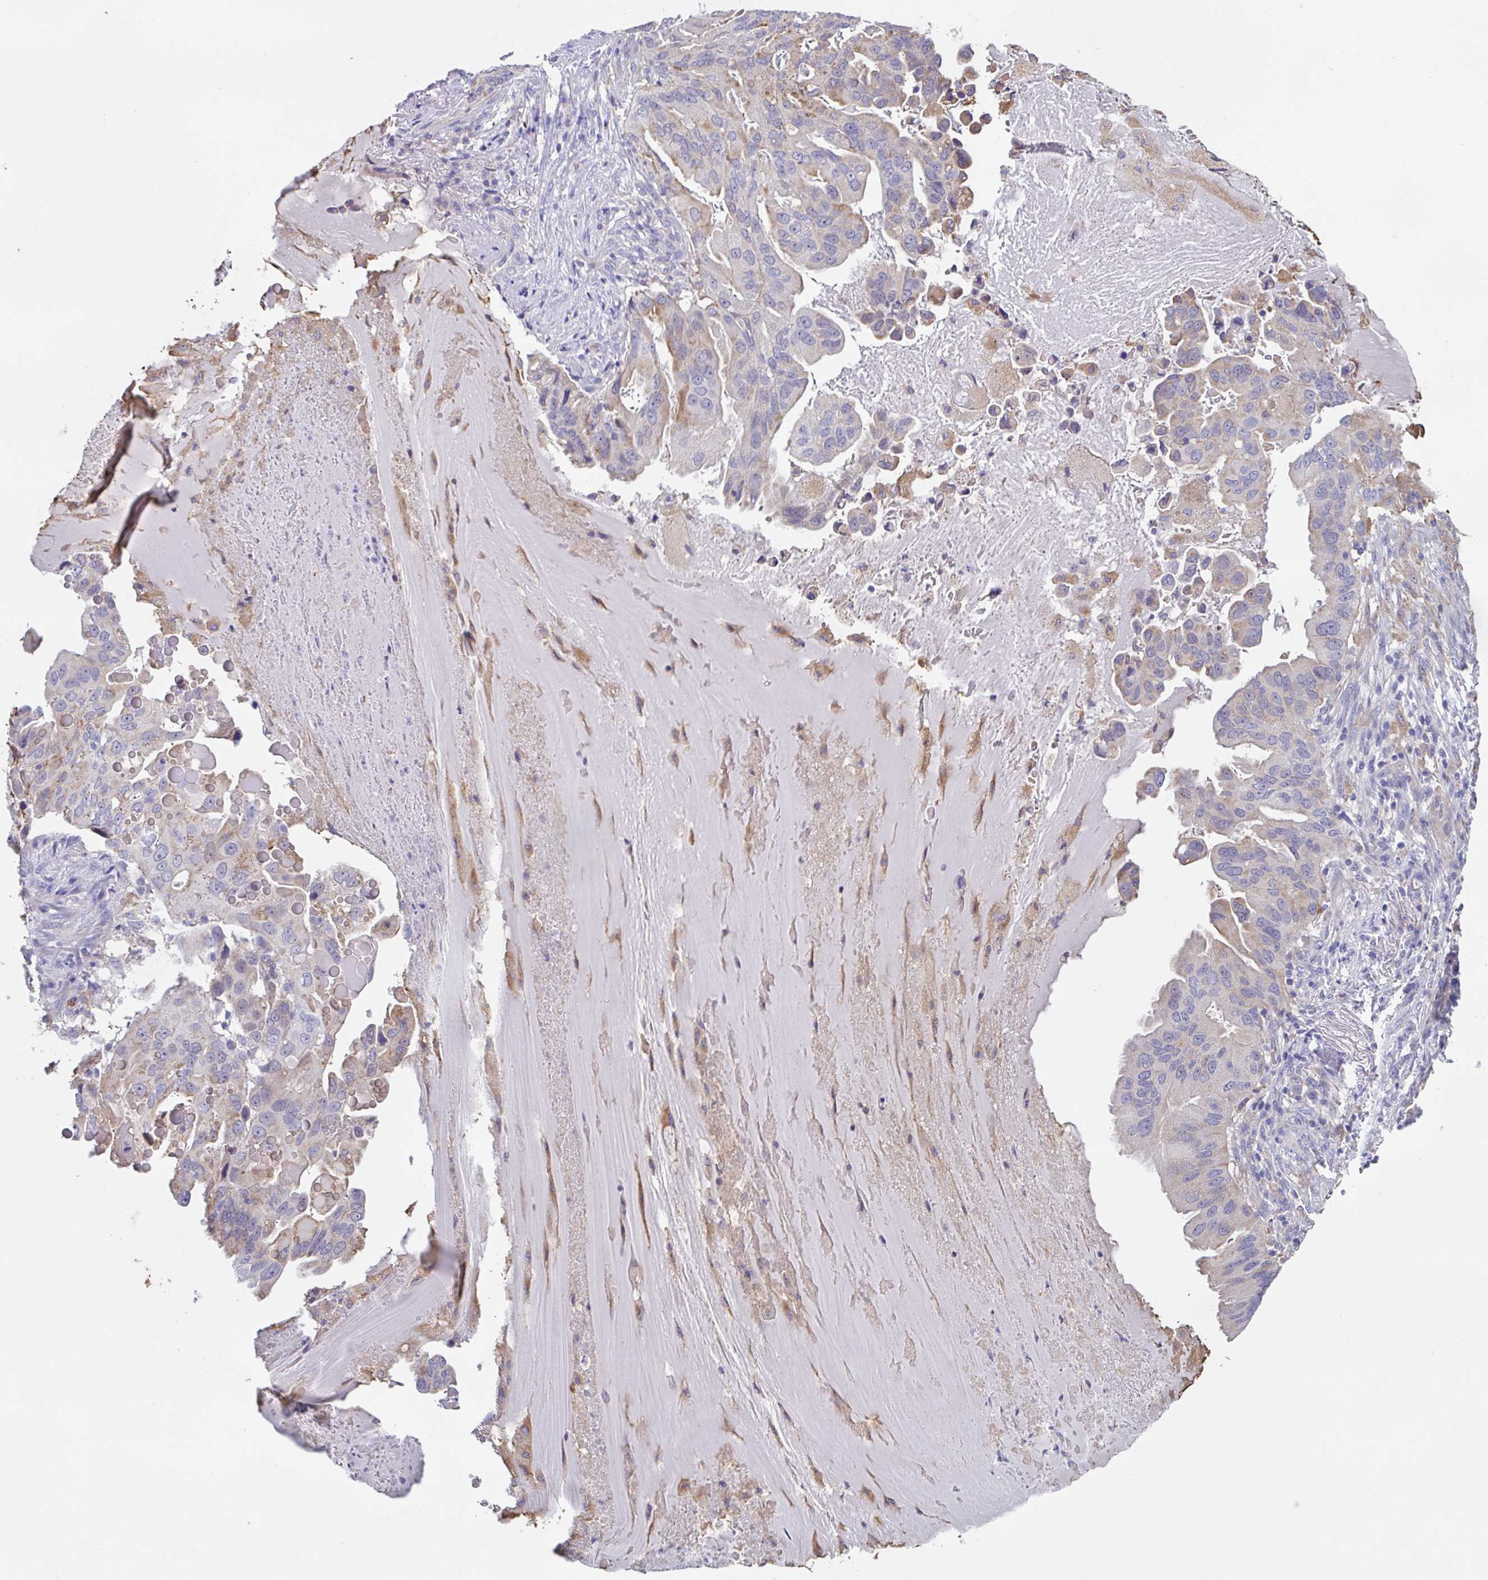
{"staining": {"intensity": "weak", "quantity": "<25%", "location": "cytoplasmic/membranous"}, "tissue": "lung cancer", "cell_type": "Tumor cells", "image_type": "cancer", "snomed": [{"axis": "morphology", "description": "Adenocarcinoma, NOS"}, {"axis": "topography", "description": "Lung"}], "caption": "Tumor cells show no significant protein expression in lung adenocarcinoma.", "gene": "TFAP2C", "patient": {"sex": "female", "age": 69}}